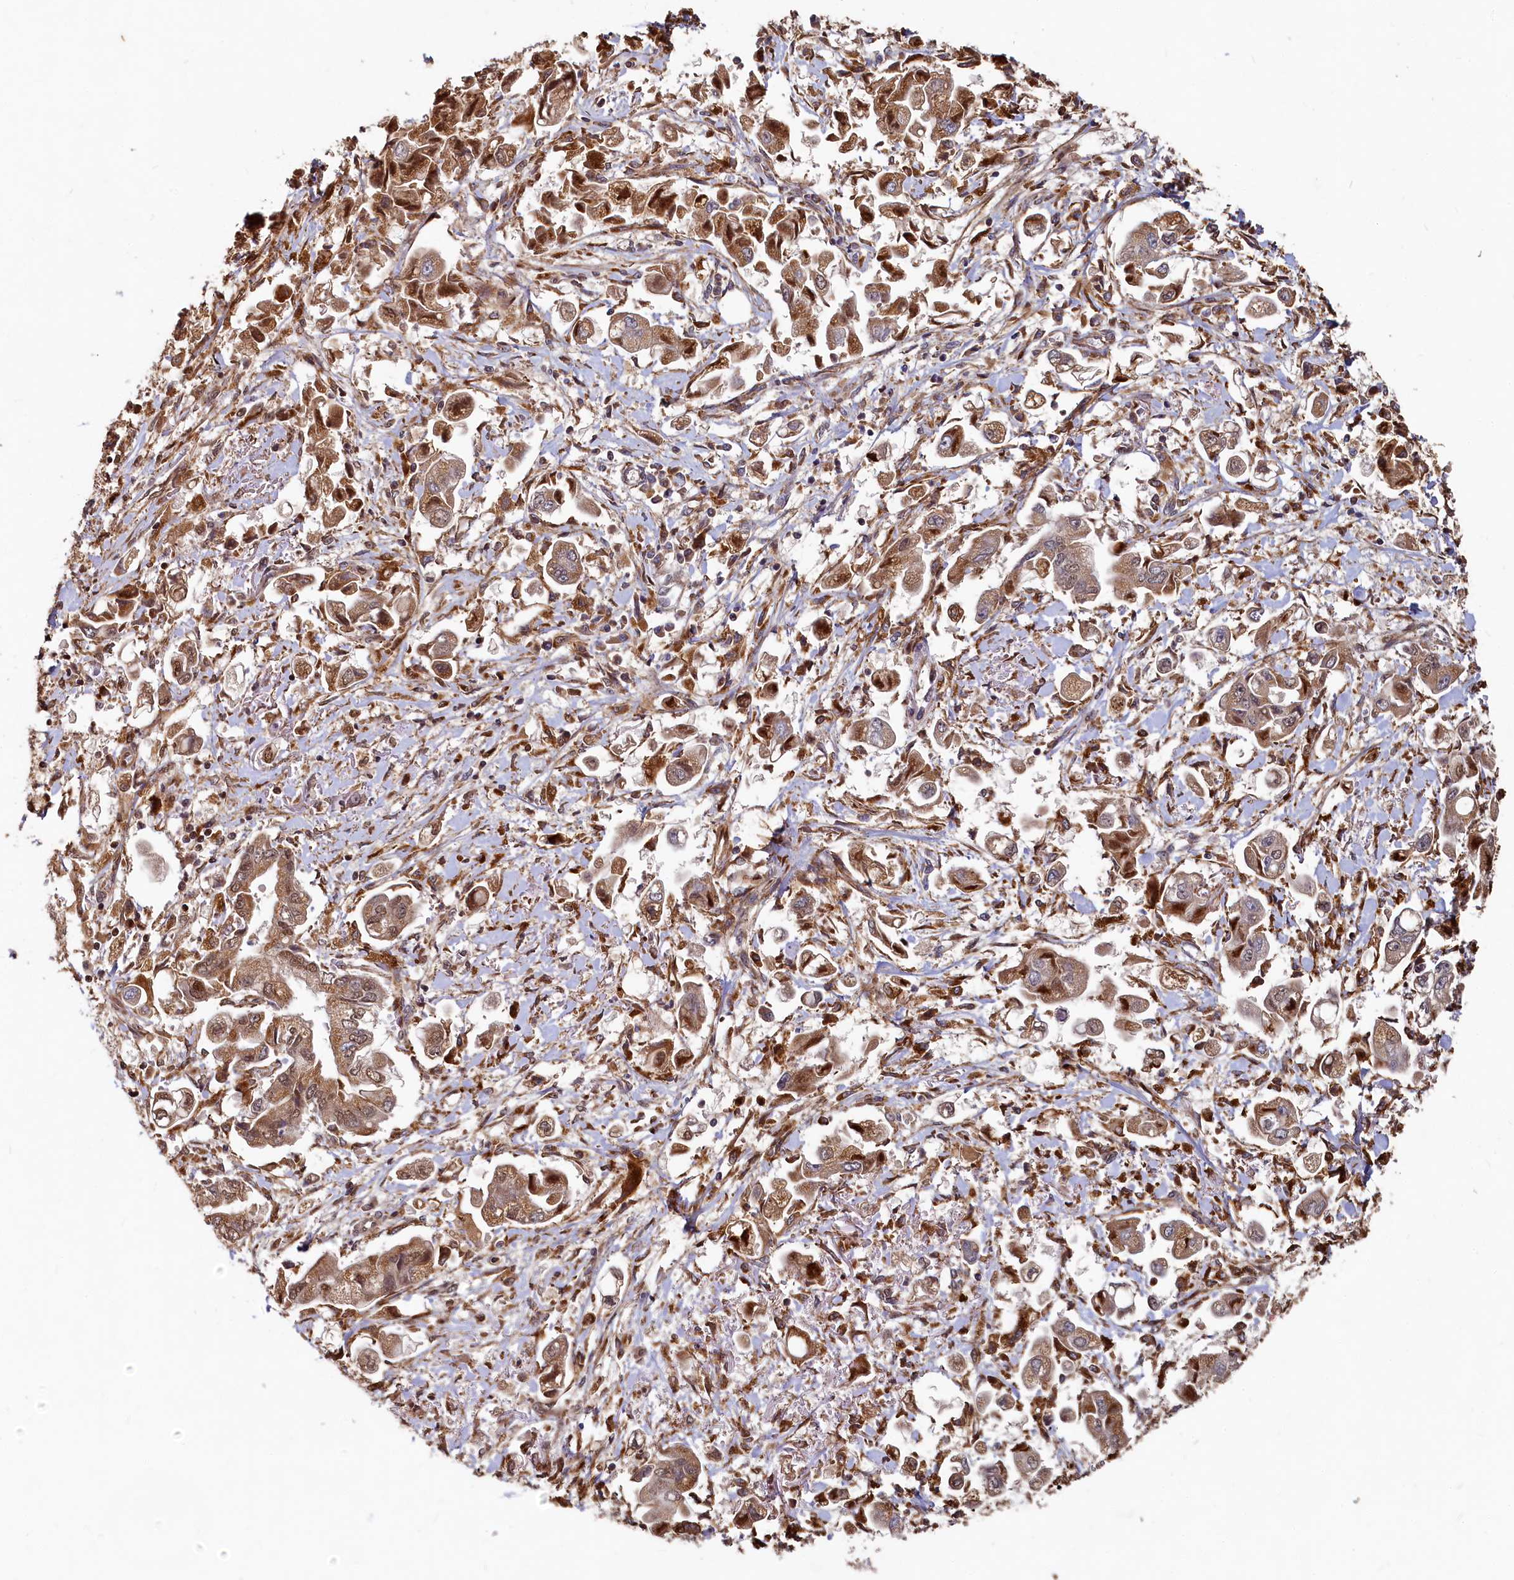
{"staining": {"intensity": "moderate", "quantity": ">75%", "location": "cytoplasmic/membranous,nuclear"}, "tissue": "stomach cancer", "cell_type": "Tumor cells", "image_type": "cancer", "snomed": [{"axis": "morphology", "description": "Adenocarcinoma, NOS"}, {"axis": "topography", "description": "Stomach"}], "caption": "This micrograph reveals immunohistochemistry staining of human stomach adenocarcinoma, with medium moderate cytoplasmic/membranous and nuclear staining in approximately >75% of tumor cells.", "gene": "TRIM23", "patient": {"sex": "male", "age": 62}}